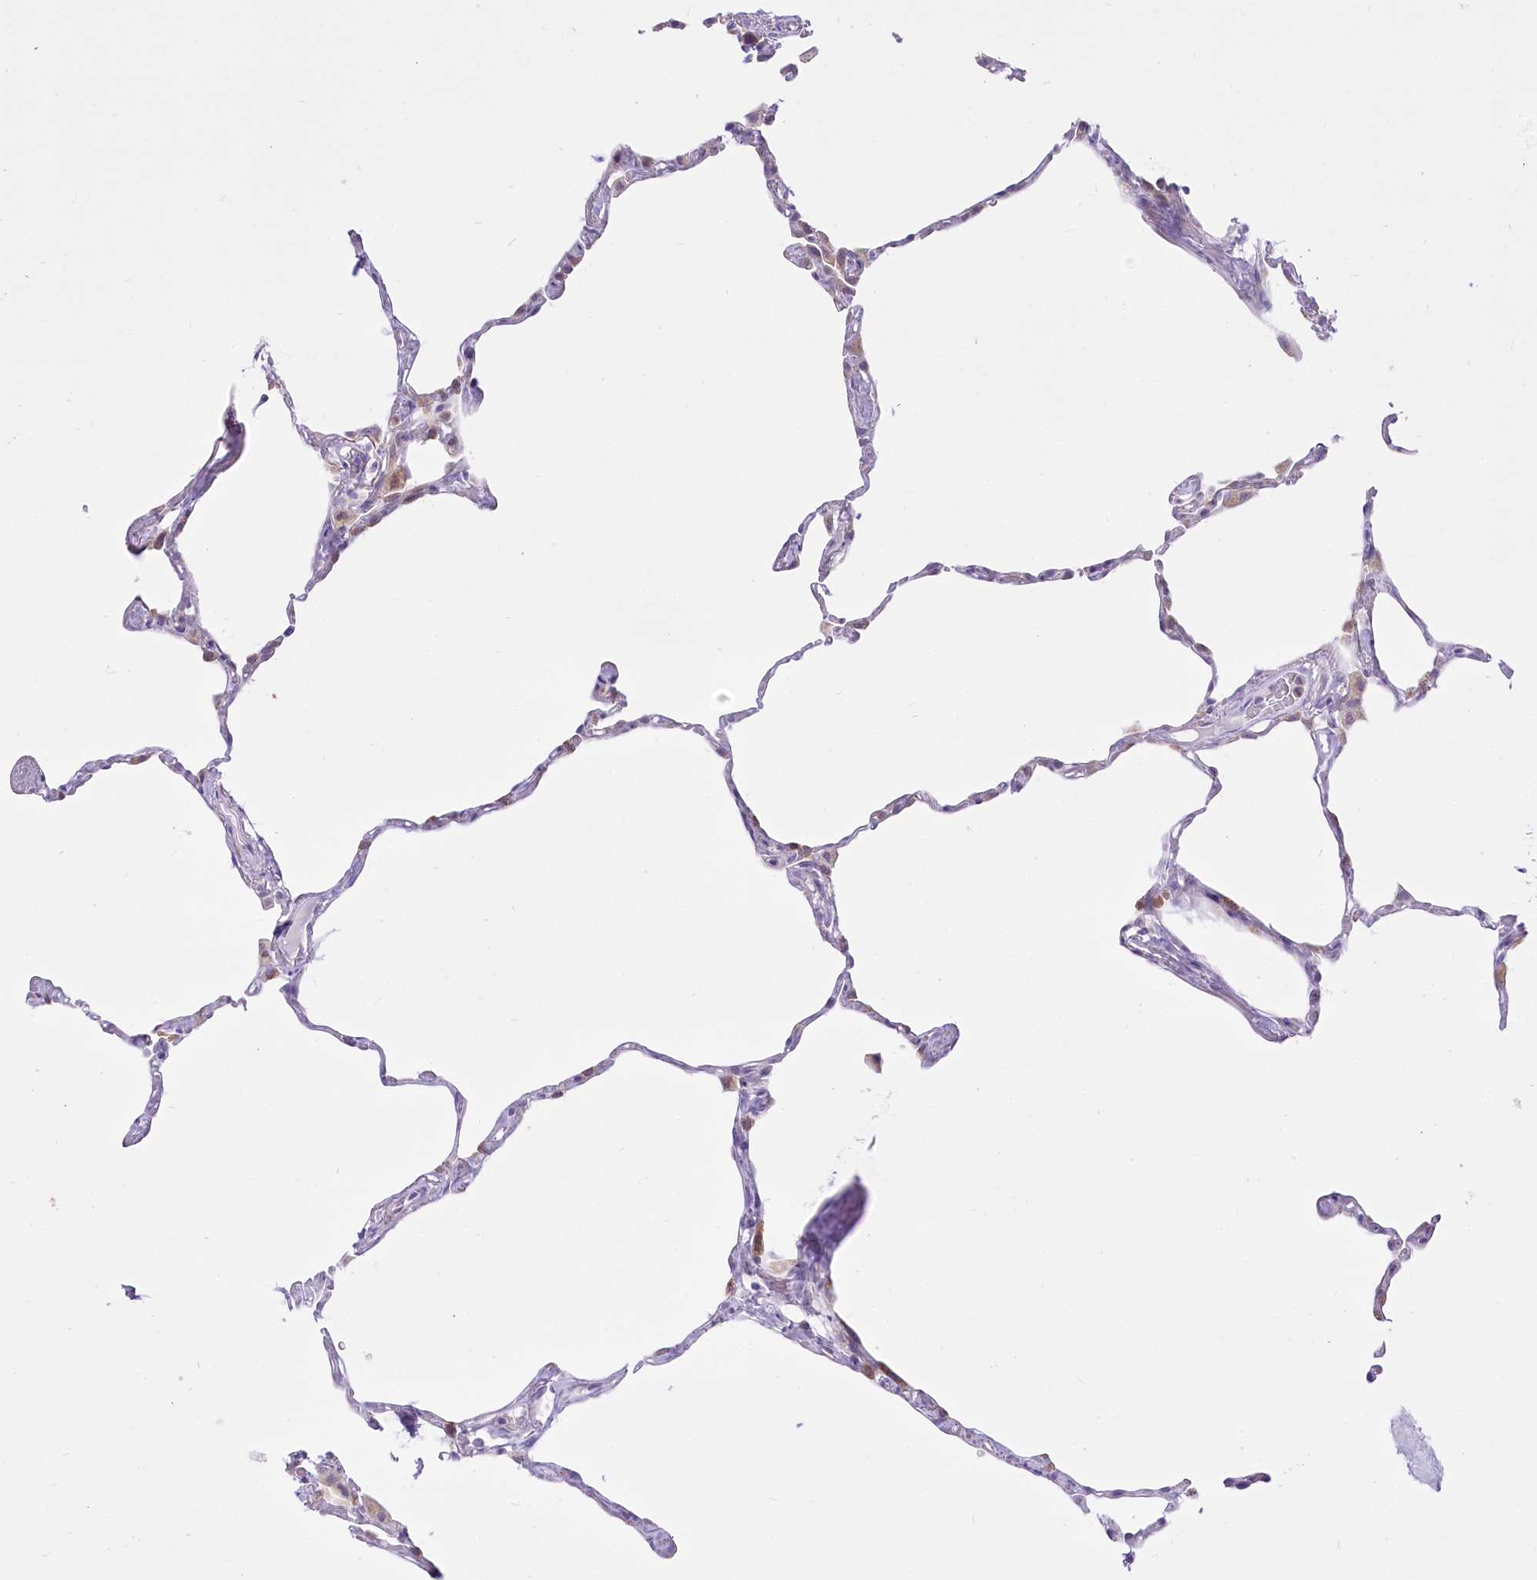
{"staining": {"intensity": "moderate", "quantity": "<25%", "location": "cytoplasmic/membranous"}, "tissue": "lung", "cell_type": "Alveolar cells", "image_type": "normal", "snomed": [{"axis": "morphology", "description": "Normal tissue, NOS"}, {"axis": "topography", "description": "Lung"}], "caption": "This photomicrograph shows immunohistochemistry staining of normal lung, with low moderate cytoplasmic/membranous staining in about <25% of alveolar cells.", "gene": "BEND7", "patient": {"sex": "male", "age": 65}}